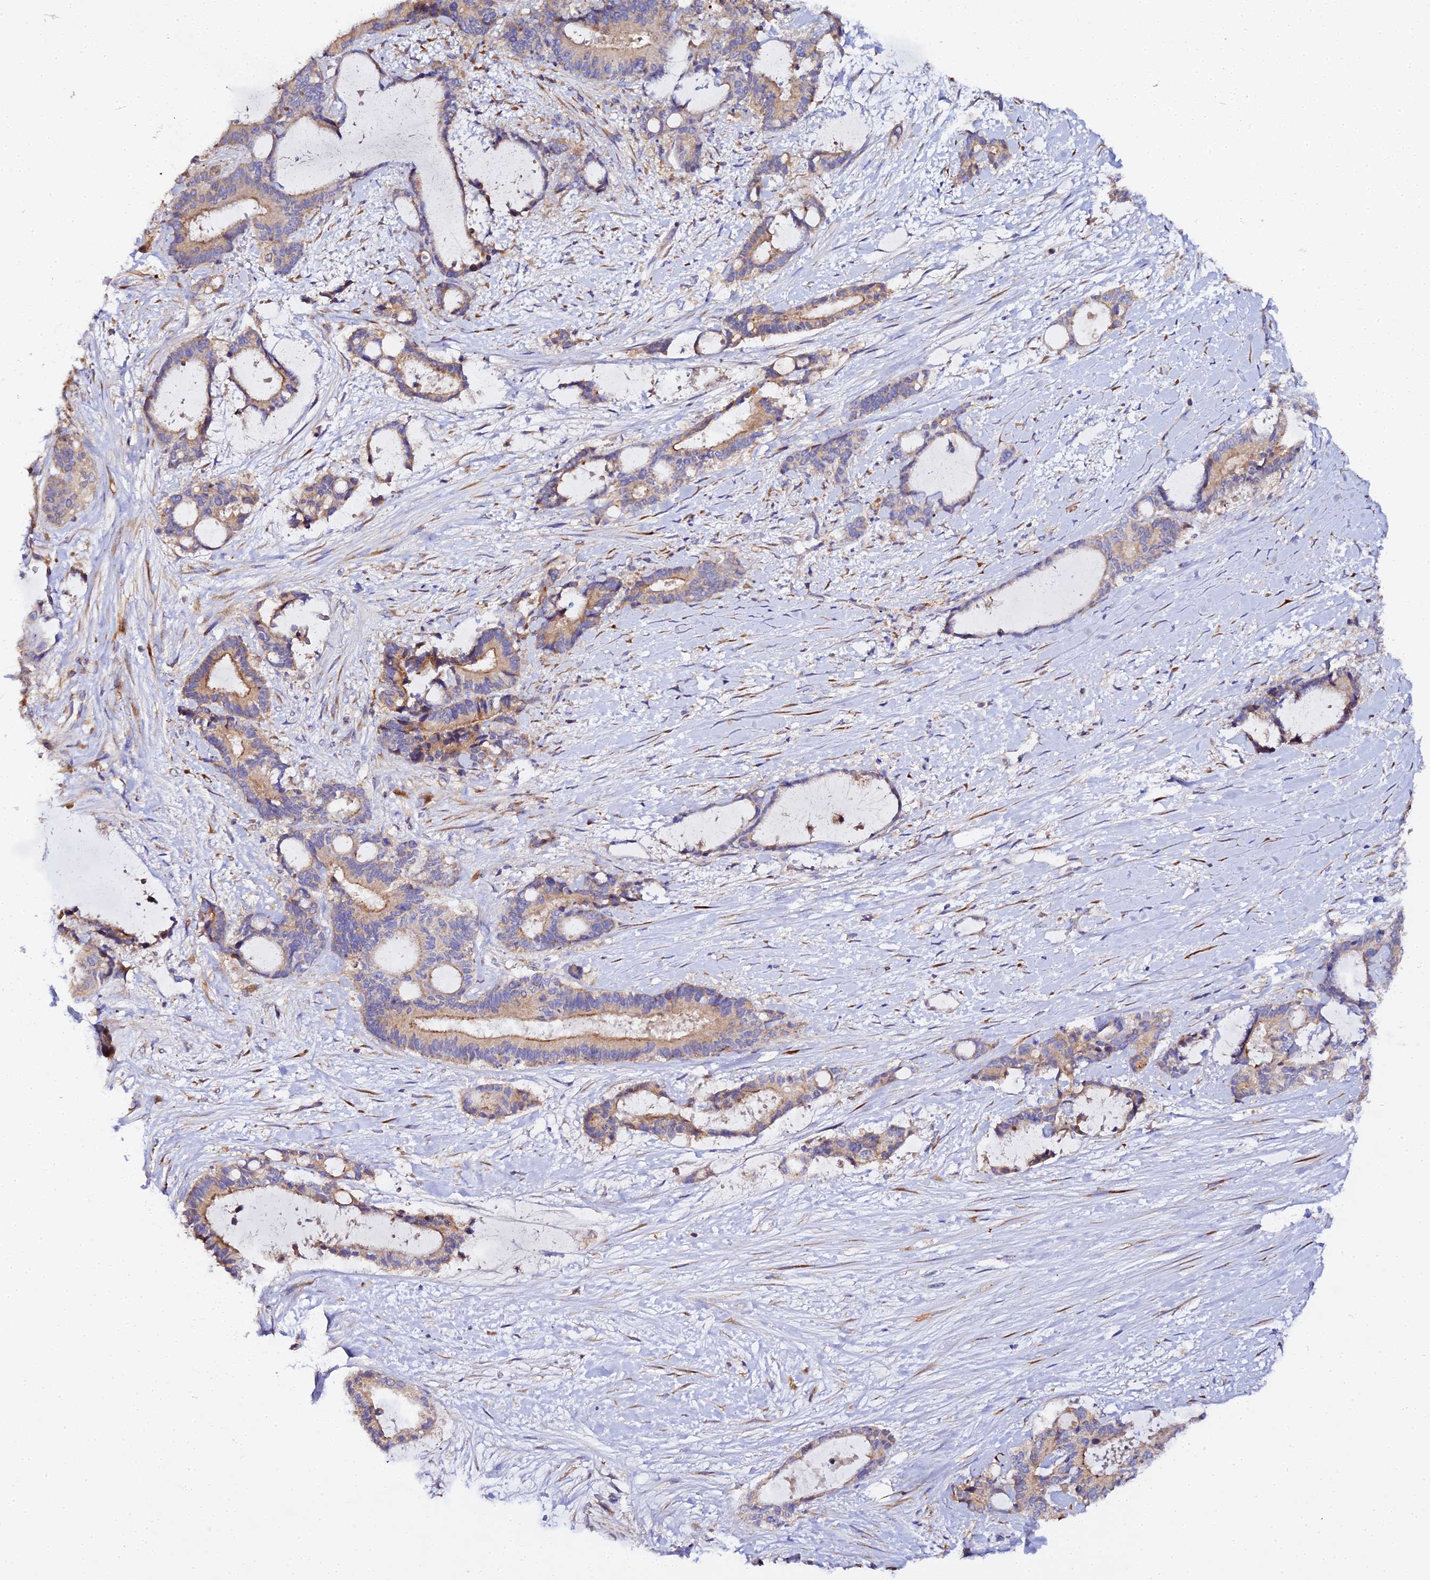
{"staining": {"intensity": "moderate", "quantity": "25%-75%", "location": "cytoplasmic/membranous"}, "tissue": "liver cancer", "cell_type": "Tumor cells", "image_type": "cancer", "snomed": [{"axis": "morphology", "description": "Normal tissue, NOS"}, {"axis": "morphology", "description": "Cholangiocarcinoma"}, {"axis": "topography", "description": "Liver"}, {"axis": "topography", "description": "Peripheral nerve tissue"}], "caption": "Tumor cells display moderate cytoplasmic/membranous staining in about 25%-75% of cells in liver cancer.", "gene": "SCX", "patient": {"sex": "female", "age": 73}}